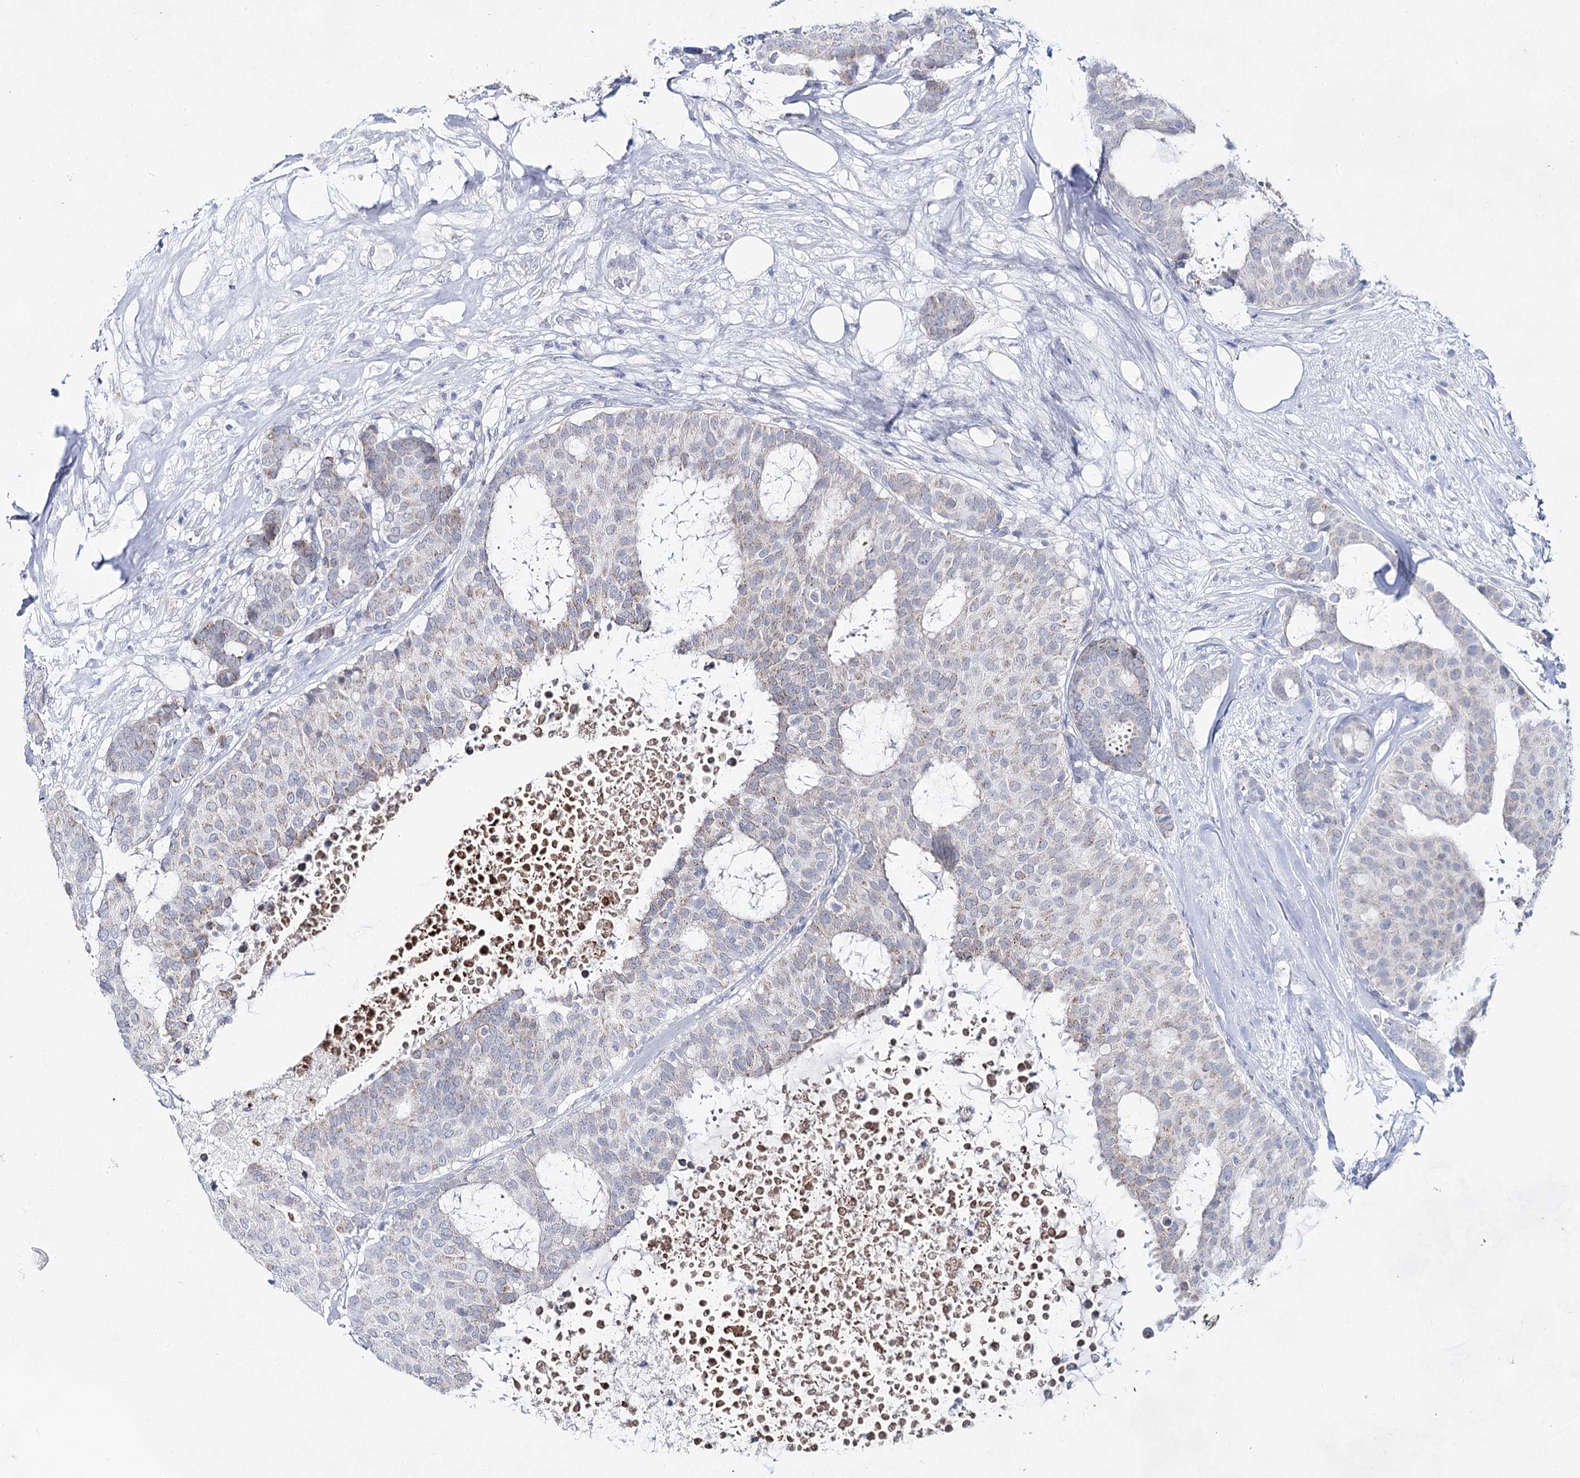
{"staining": {"intensity": "weak", "quantity": "25%-75%", "location": "cytoplasmic/membranous"}, "tissue": "breast cancer", "cell_type": "Tumor cells", "image_type": "cancer", "snomed": [{"axis": "morphology", "description": "Duct carcinoma"}, {"axis": "topography", "description": "Breast"}], "caption": "A photomicrograph of human breast cancer (intraductal carcinoma) stained for a protein exhibits weak cytoplasmic/membranous brown staining in tumor cells.", "gene": "BPHL", "patient": {"sex": "female", "age": 75}}